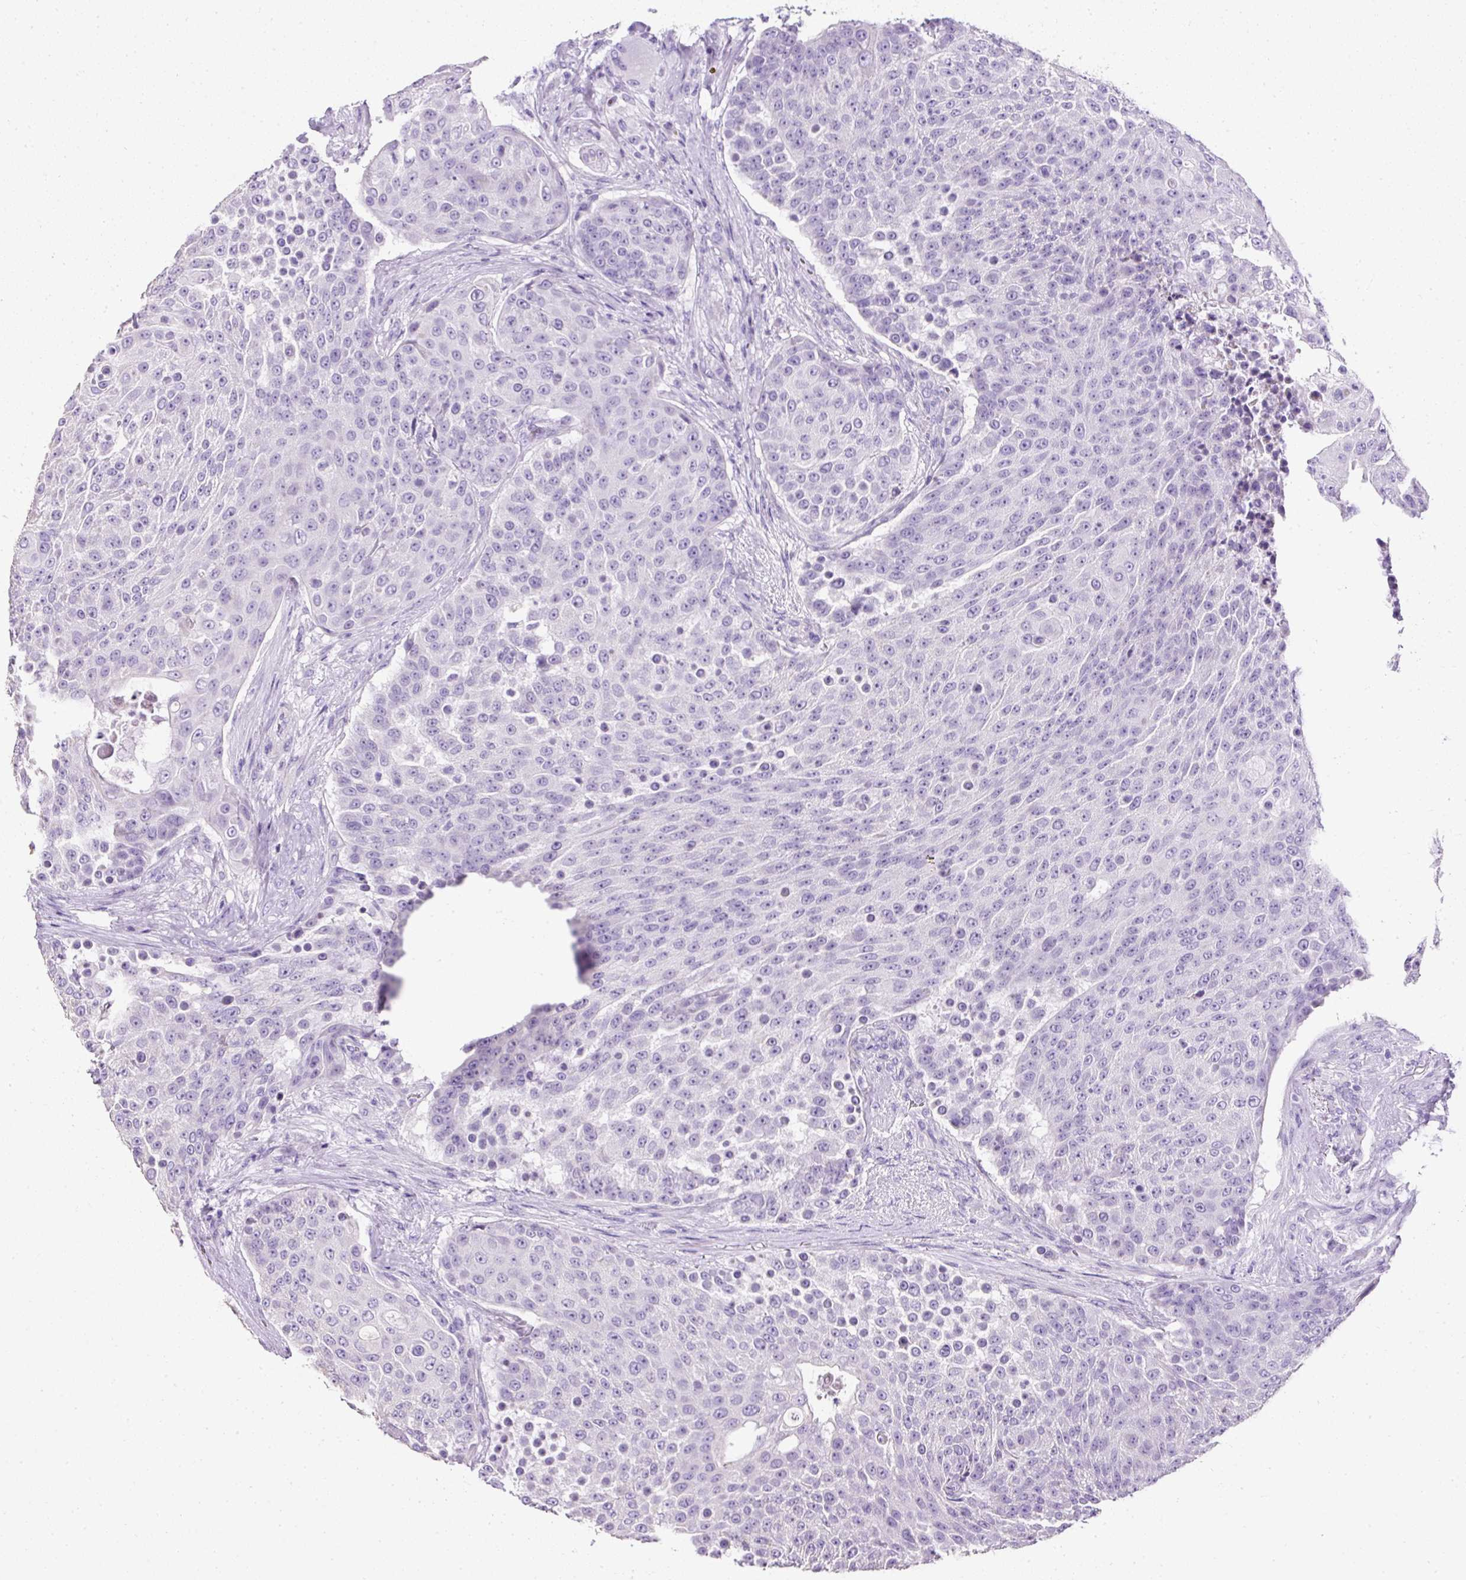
{"staining": {"intensity": "negative", "quantity": "none", "location": "none"}, "tissue": "urothelial cancer", "cell_type": "Tumor cells", "image_type": "cancer", "snomed": [{"axis": "morphology", "description": "Urothelial carcinoma, High grade"}, {"axis": "topography", "description": "Urinary bladder"}], "caption": "Image shows no protein expression in tumor cells of urothelial cancer tissue. (Stains: DAB (3,3'-diaminobenzidine) immunohistochemistry with hematoxylin counter stain, Microscopy: brightfield microscopy at high magnification).", "gene": "C2CD4C", "patient": {"sex": "female", "age": 63}}